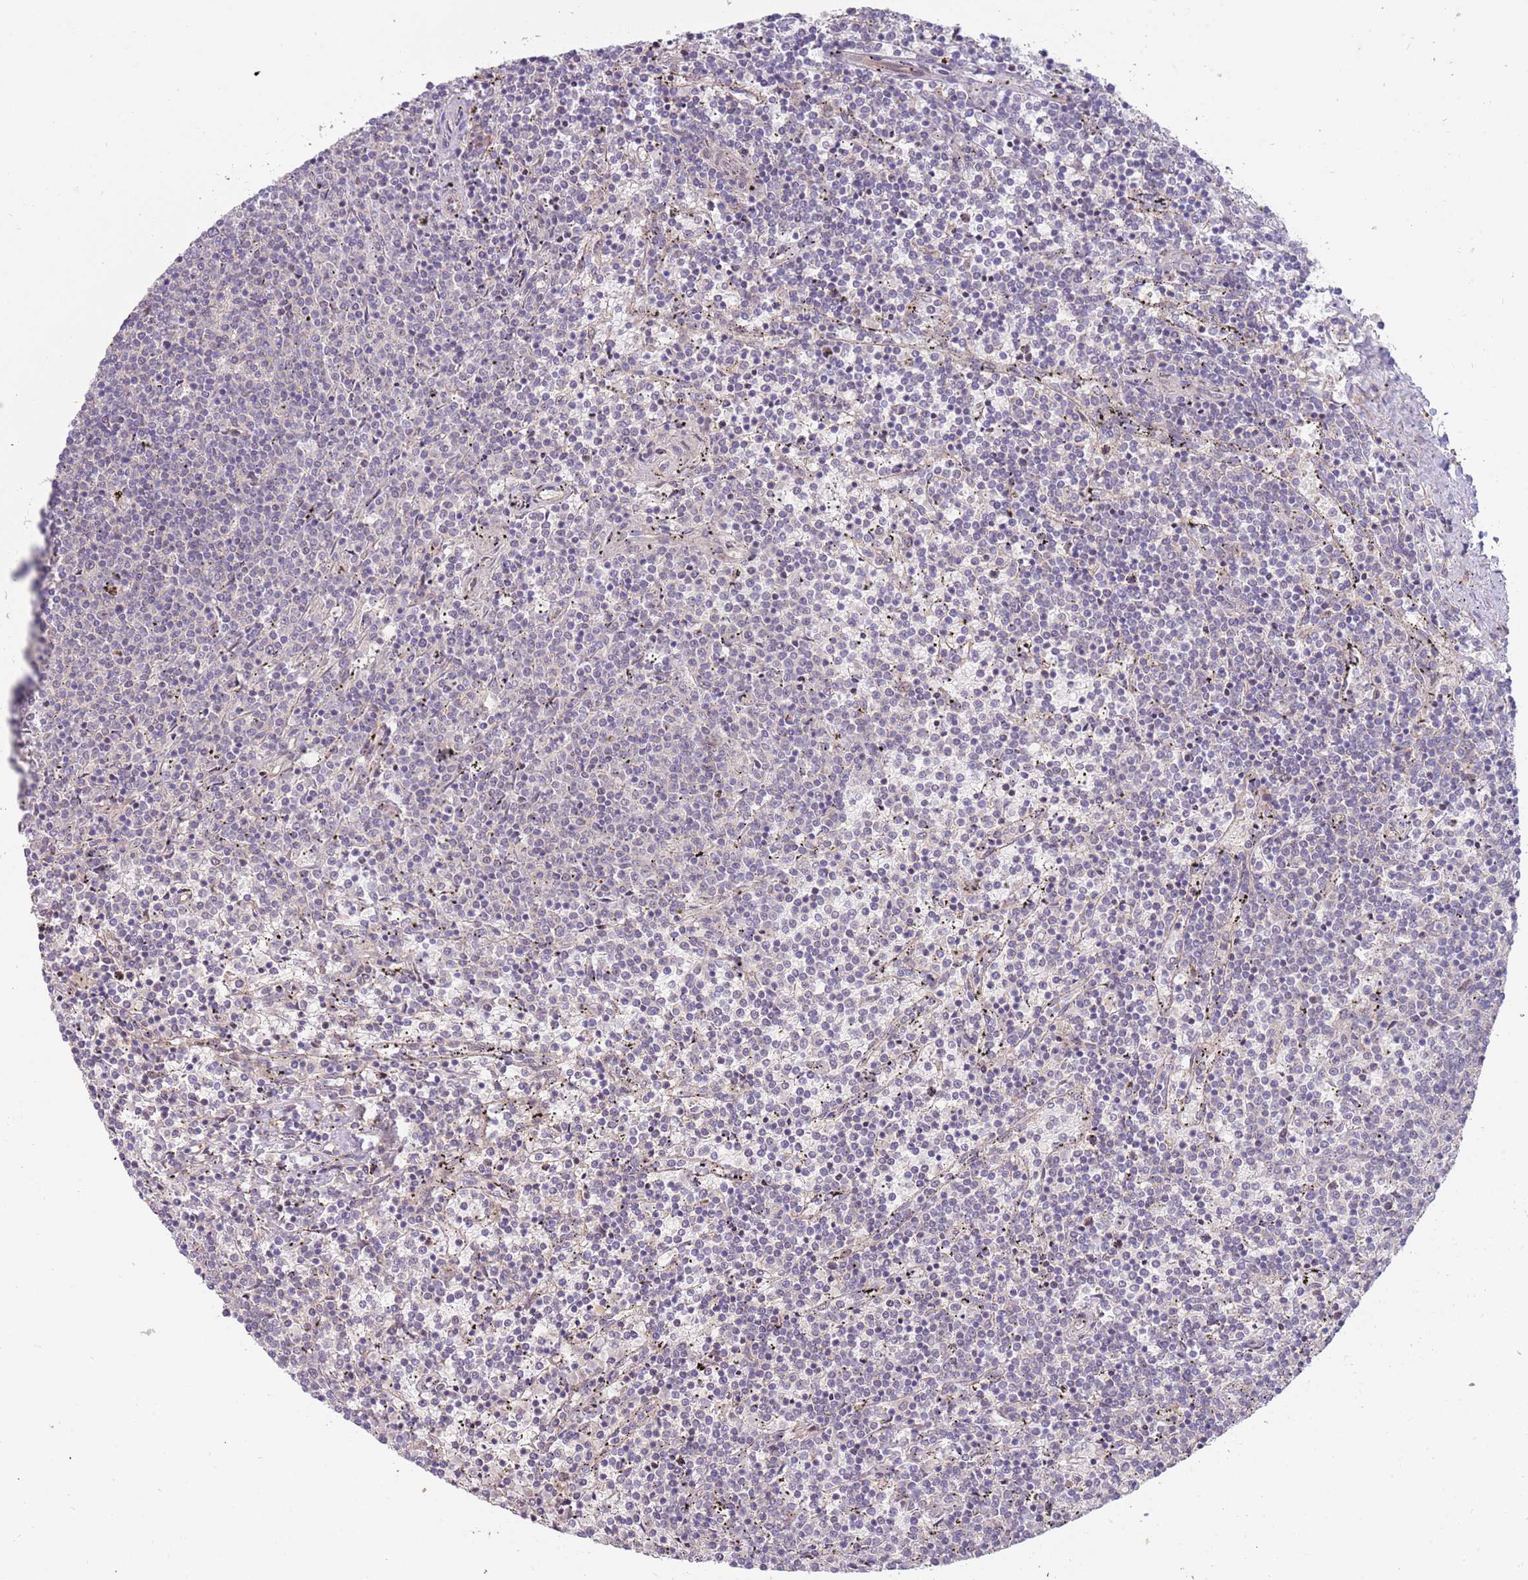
{"staining": {"intensity": "negative", "quantity": "none", "location": "none"}, "tissue": "lymphoma", "cell_type": "Tumor cells", "image_type": "cancer", "snomed": [{"axis": "morphology", "description": "Malignant lymphoma, non-Hodgkin's type, Low grade"}, {"axis": "topography", "description": "Spleen"}], "caption": "High power microscopy micrograph of an IHC image of malignant lymphoma, non-Hodgkin's type (low-grade), revealing no significant staining in tumor cells. (Stains: DAB (3,3'-diaminobenzidine) IHC with hematoxylin counter stain, Microscopy: brightfield microscopy at high magnification).", "gene": "TRAPPC6B", "patient": {"sex": "female", "age": 50}}